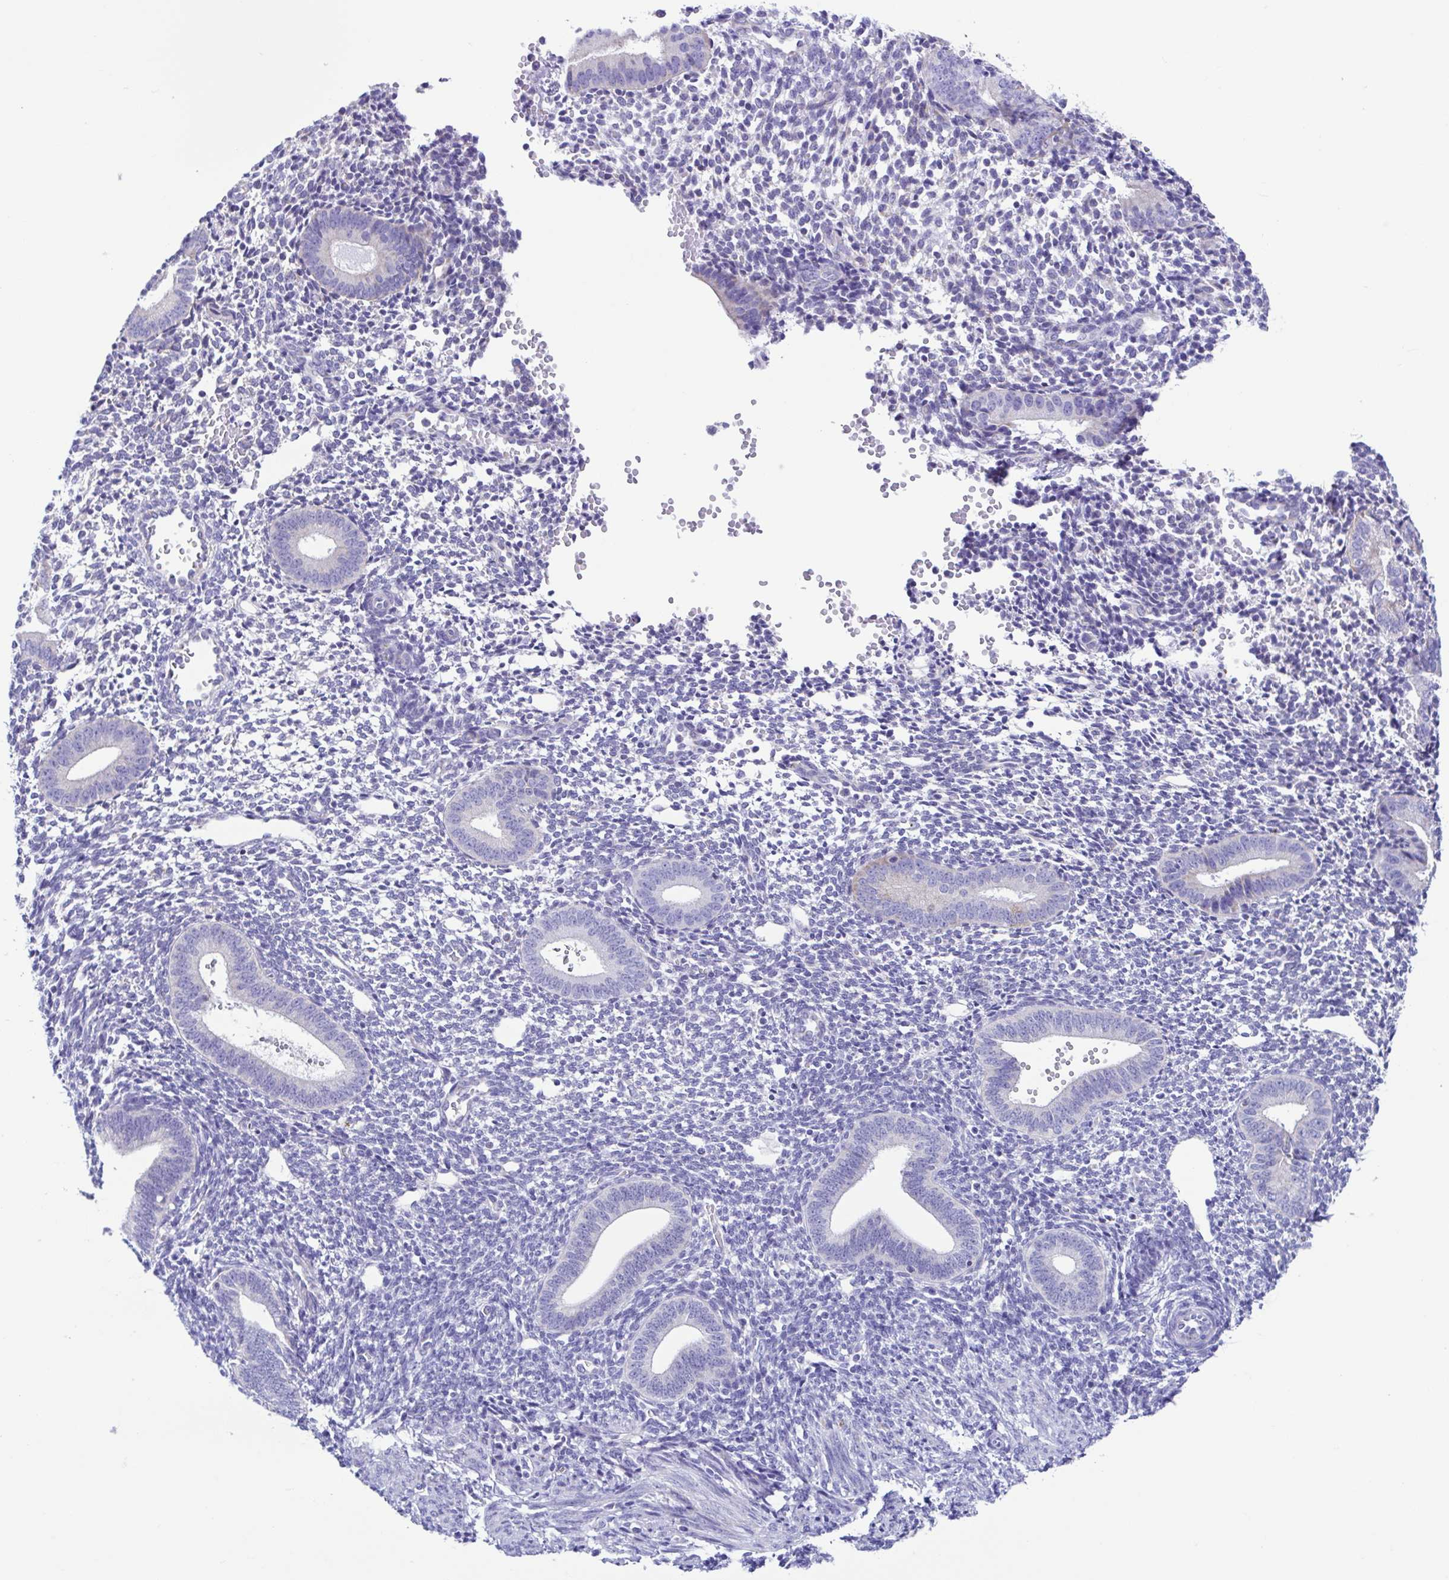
{"staining": {"intensity": "negative", "quantity": "none", "location": "none"}, "tissue": "endometrium", "cell_type": "Cells in endometrial stroma", "image_type": "normal", "snomed": [{"axis": "morphology", "description": "Normal tissue, NOS"}, {"axis": "topography", "description": "Endometrium"}], "caption": "Immunohistochemistry of benign human endometrium reveals no expression in cells in endometrial stroma.", "gene": "ACTRT3", "patient": {"sex": "female", "age": 40}}